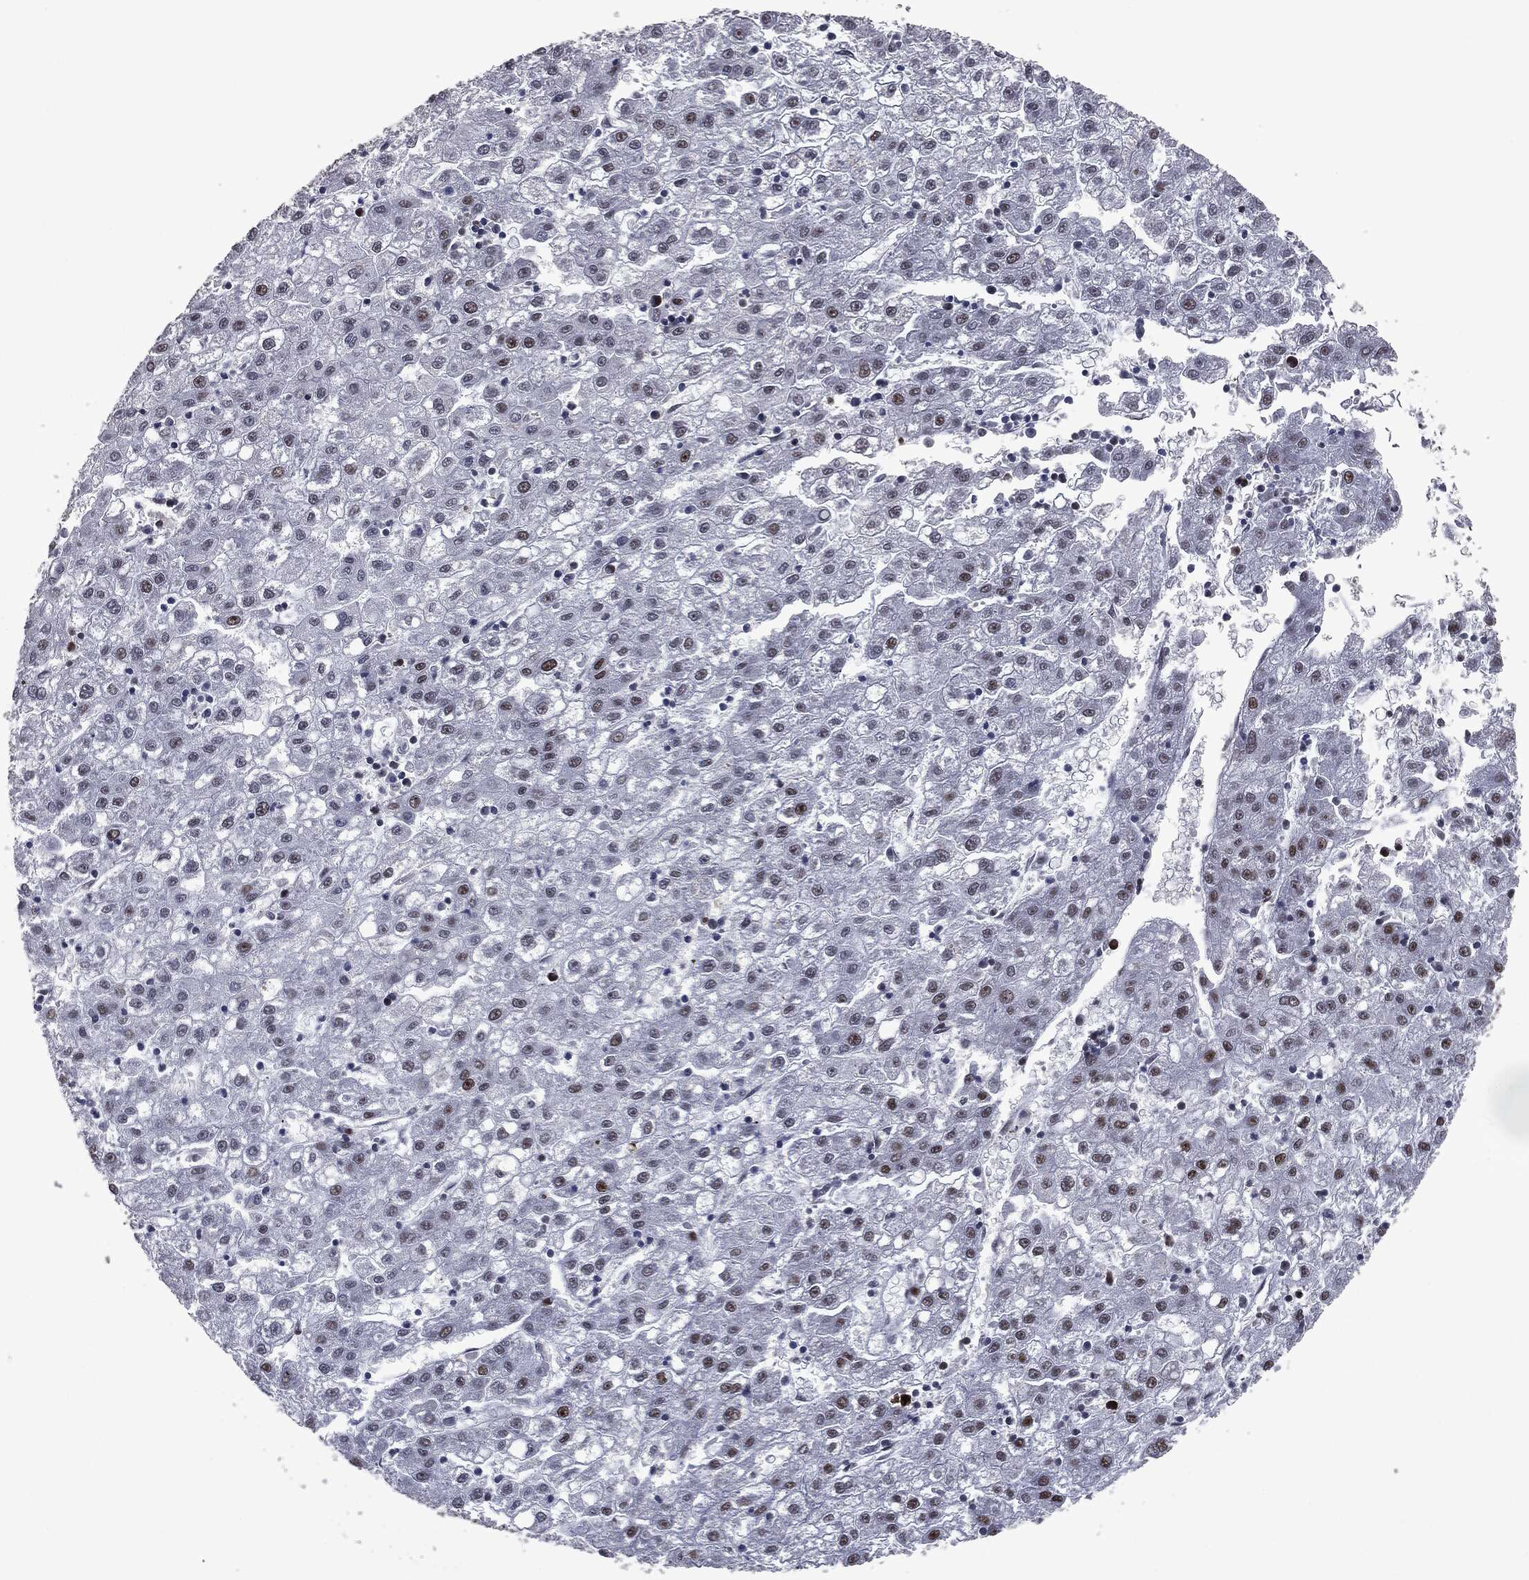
{"staining": {"intensity": "moderate", "quantity": "<25%", "location": "nuclear"}, "tissue": "liver cancer", "cell_type": "Tumor cells", "image_type": "cancer", "snomed": [{"axis": "morphology", "description": "Carcinoma, Hepatocellular, NOS"}, {"axis": "topography", "description": "Liver"}], "caption": "Protein expression by immunohistochemistry demonstrates moderate nuclear positivity in approximately <25% of tumor cells in hepatocellular carcinoma (liver).", "gene": "MSH2", "patient": {"sex": "male", "age": 72}}